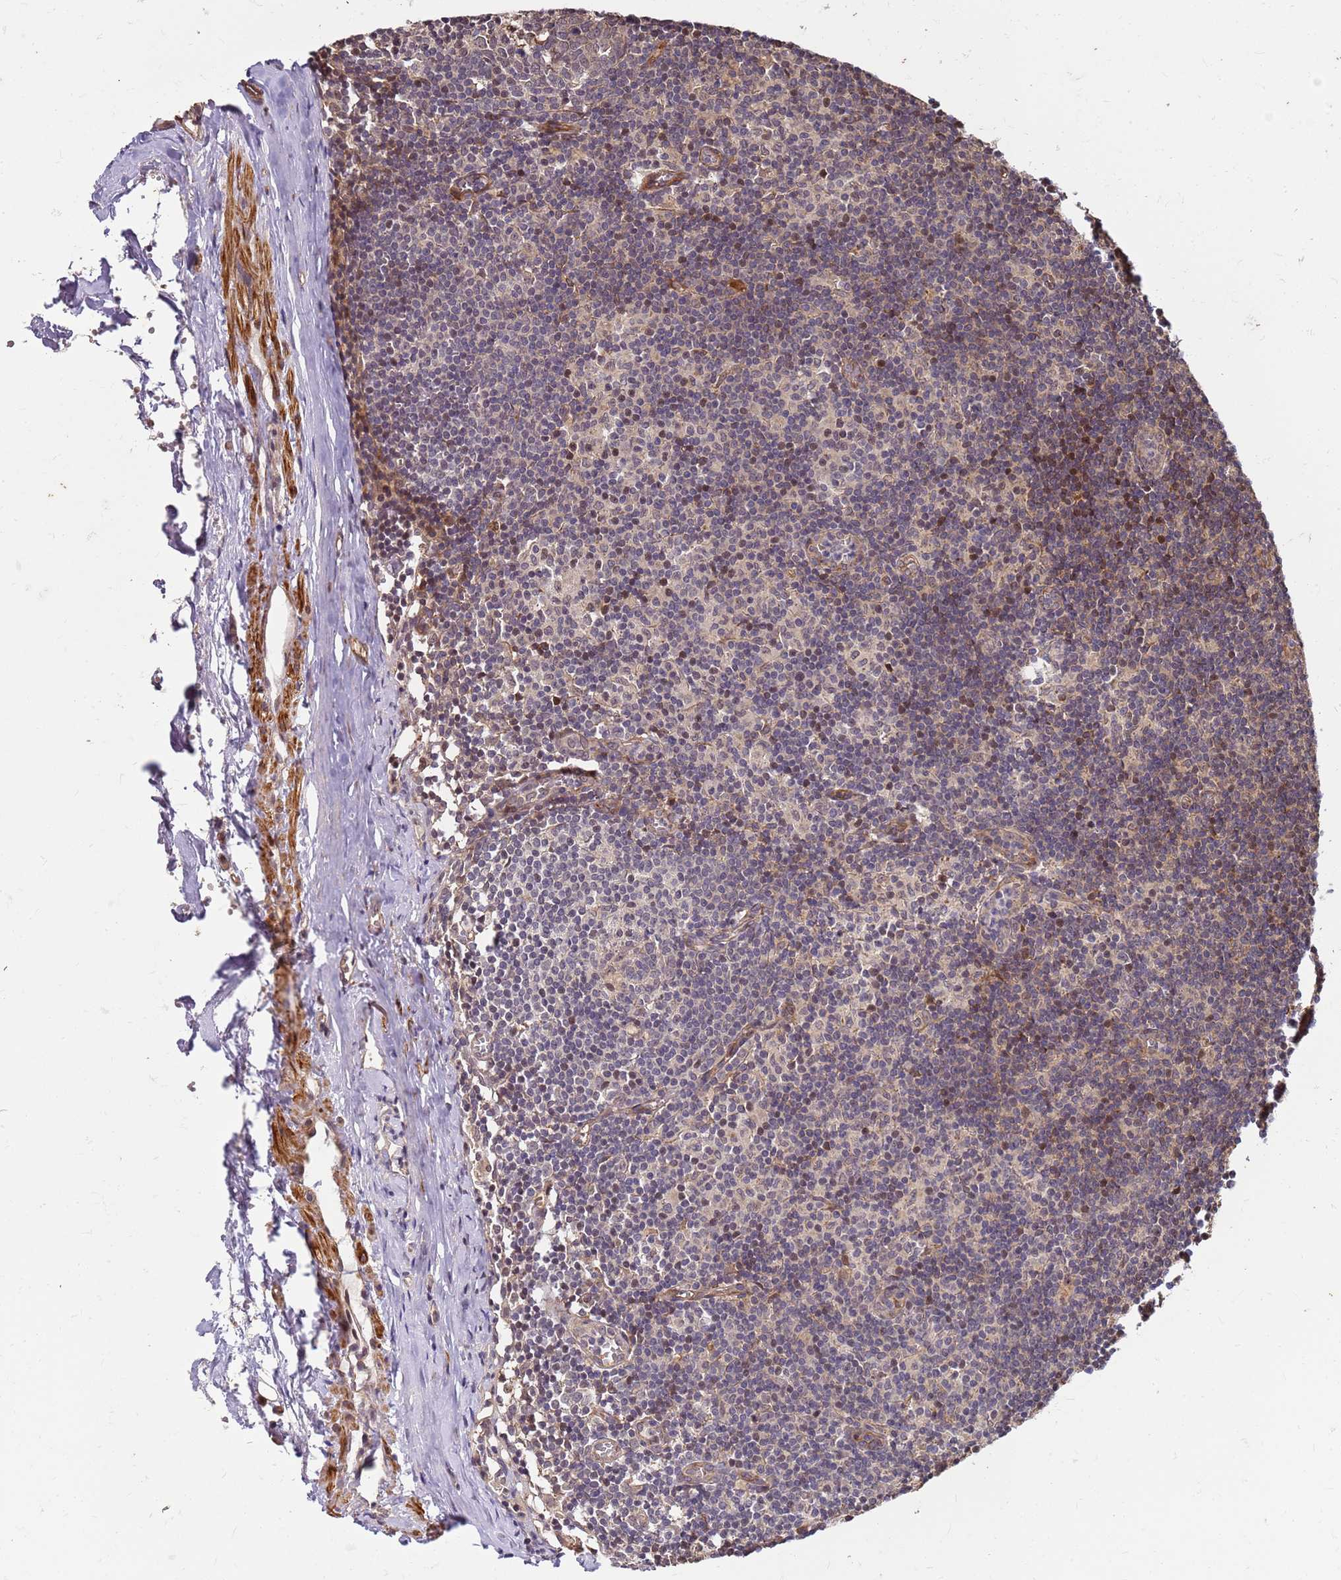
{"staining": {"intensity": "moderate", "quantity": "<25%", "location": "cytoplasmic/membranous,nuclear"}, "tissue": "lymph node", "cell_type": "Germinal center cells", "image_type": "normal", "snomed": [{"axis": "morphology", "description": "Normal tissue, NOS"}, {"axis": "topography", "description": "Lymph node"}], "caption": "Immunohistochemical staining of benign lymph node demonstrates low levels of moderate cytoplasmic/membranous,nuclear staining in about <25% of germinal center cells.", "gene": "ST18", "patient": {"sex": "female", "age": 42}}